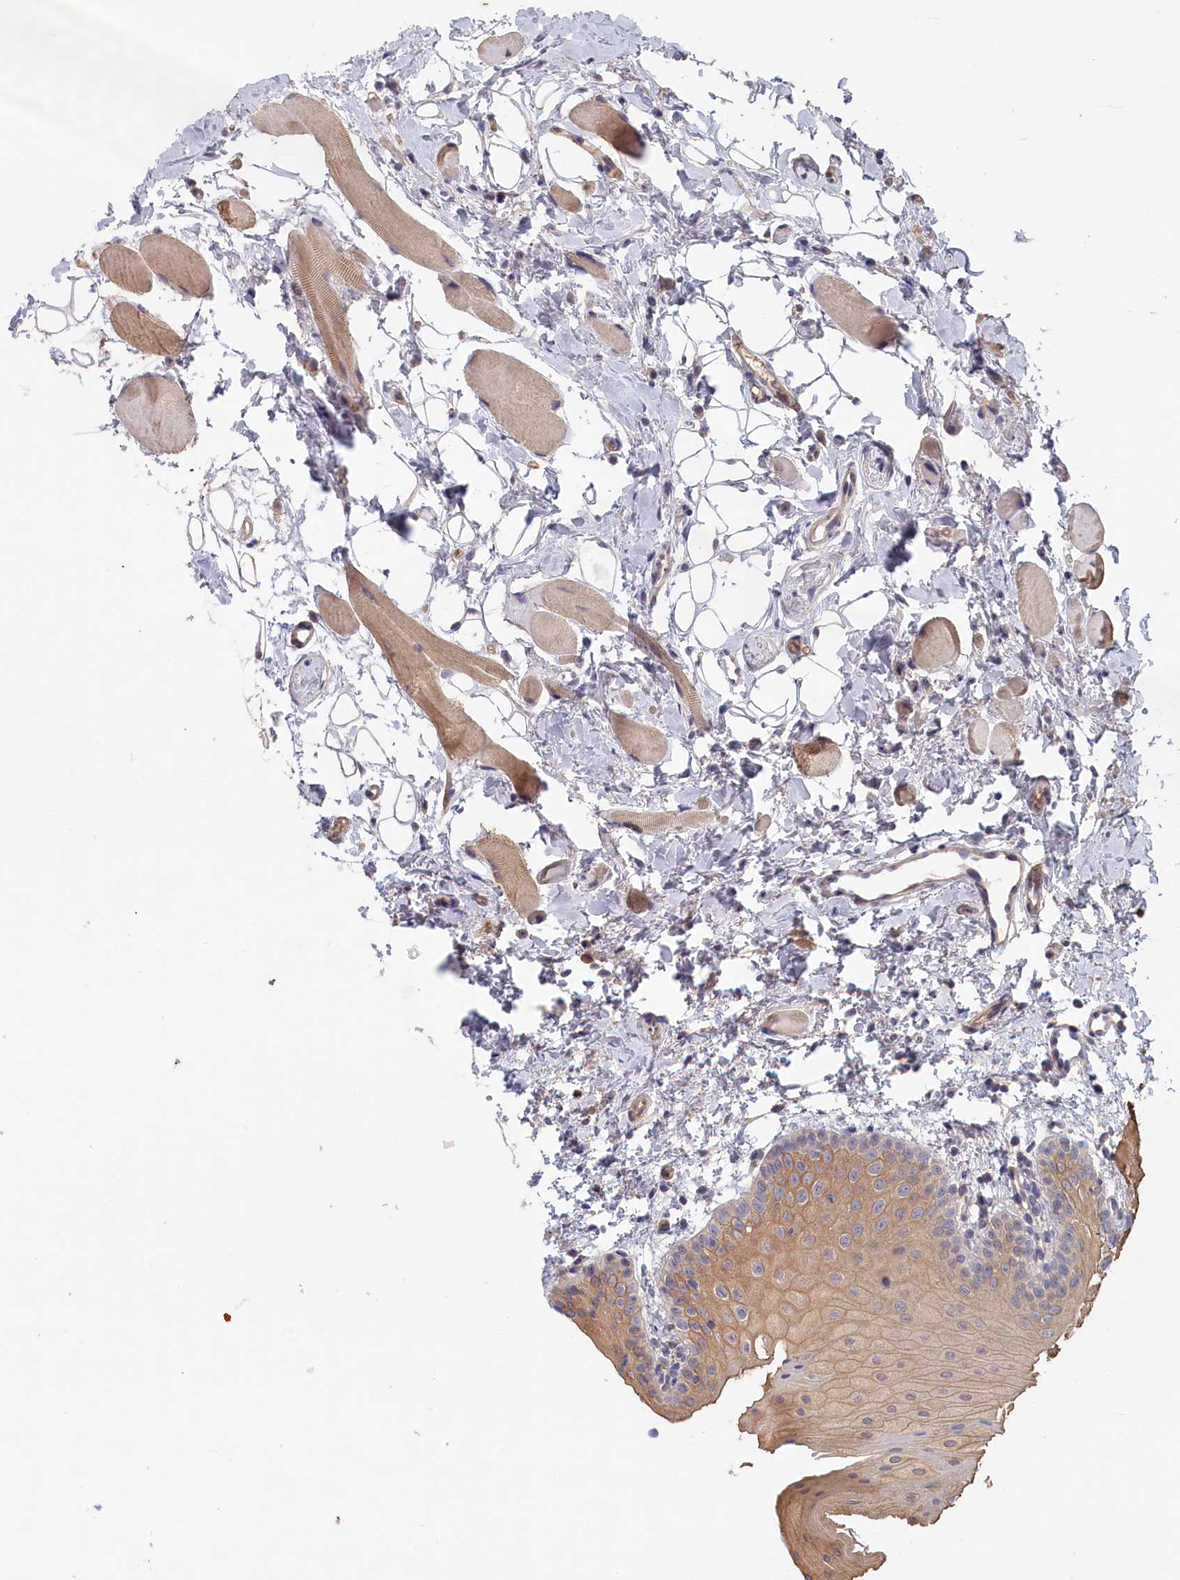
{"staining": {"intensity": "weak", "quantity": ">75%", "location": "cytoplasmic/membranous"}, "tissue": "oral mucosa", "cell_type": "Squamous epithelial cells", "image_type": "normal", "snomed": [{"axis": "morphology", "description": "Normal tissue, NOS"}, {"axis": "topography", "description": "Oral tissue"}], "caption": "Immunohistochemical staining of unremarkable oral mucosa exhibits weak cytoplasmic/membranous protein expression in about >75% of squamous epithelial cells.", "gene": "CELF5", "patient": {"sex": "male", "age": 28}}